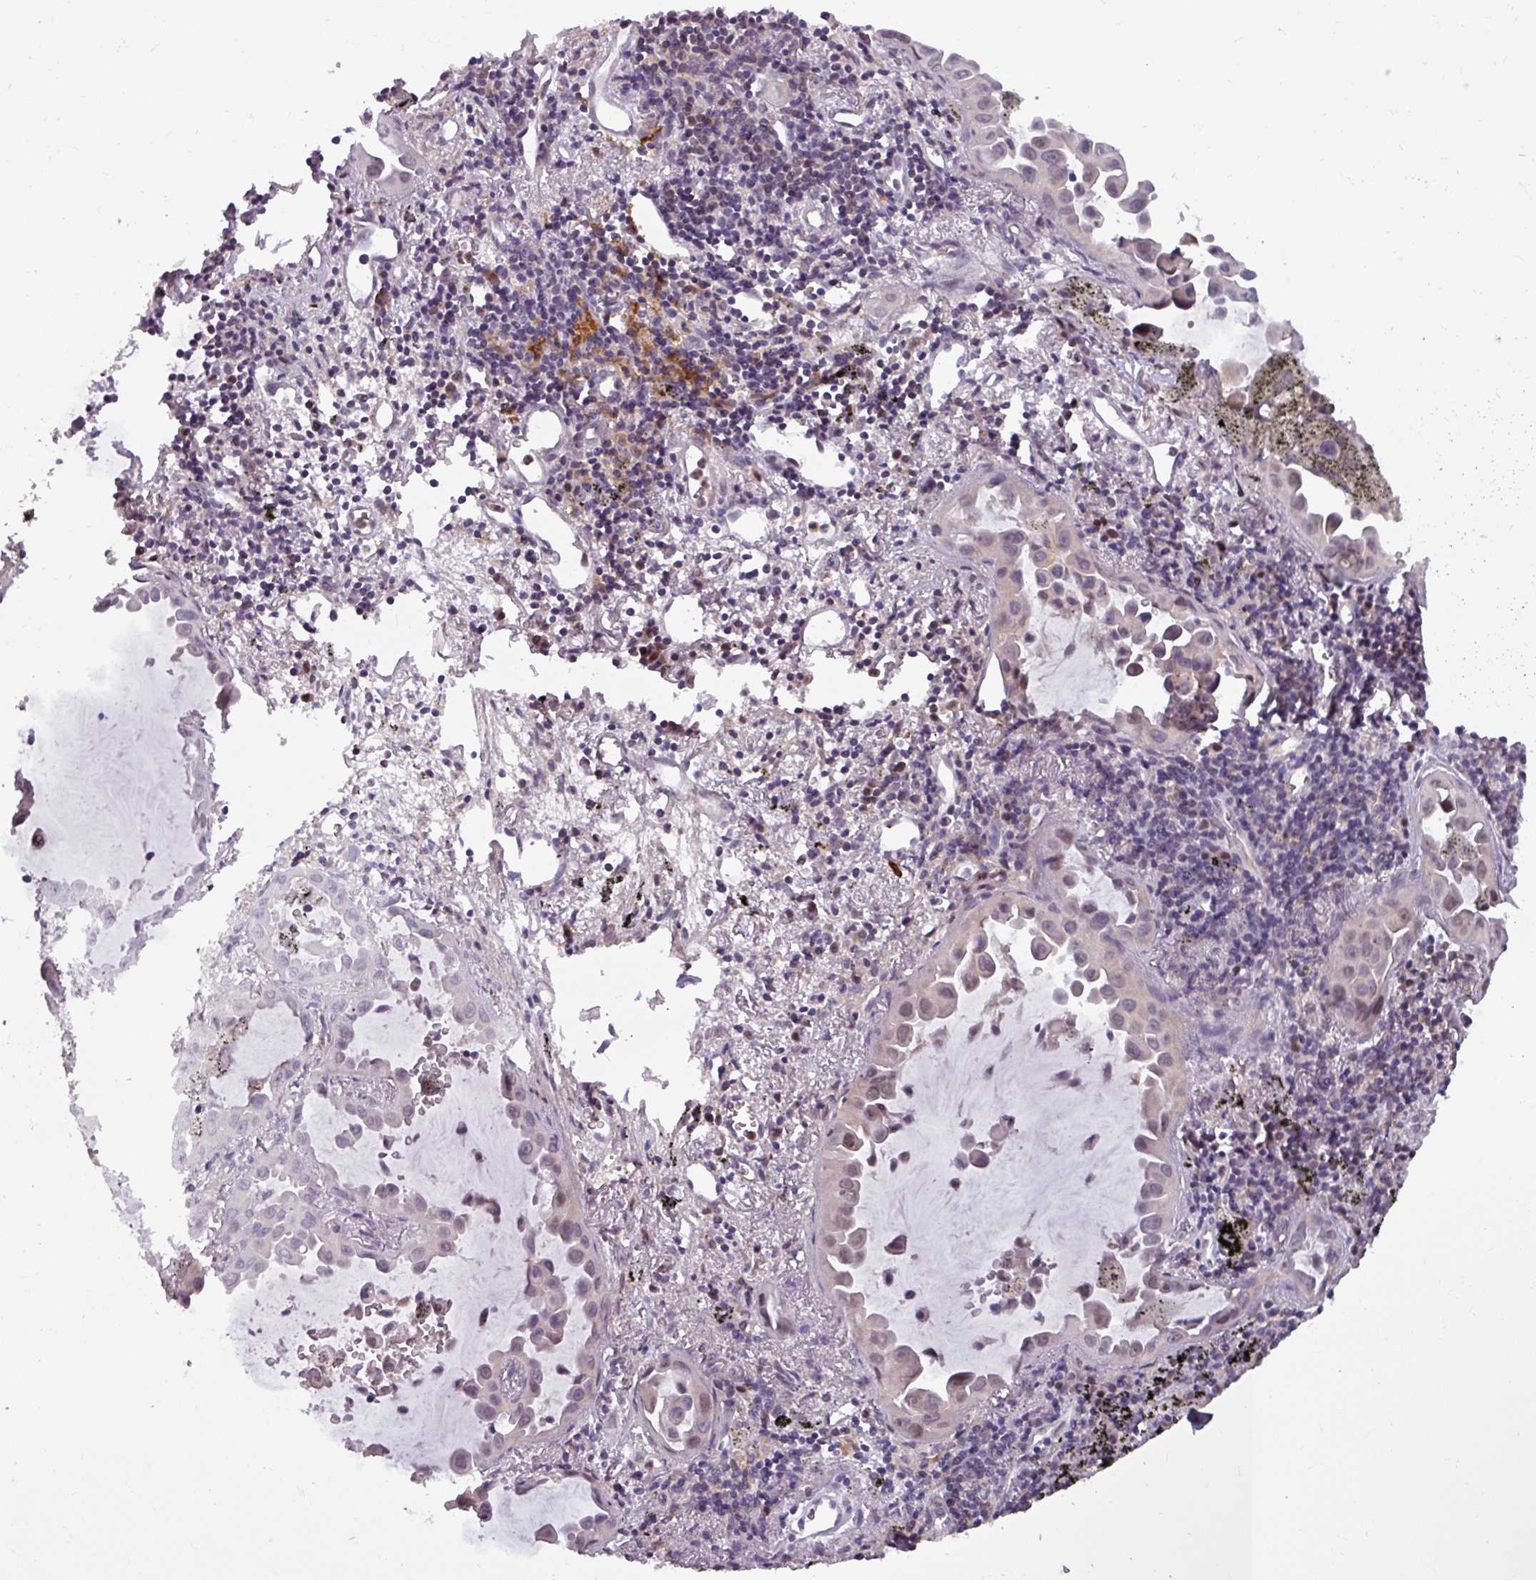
{"staining": {"intensity": "weak", "quantity": ">75%", "location": "cytoplasmic/membranous,nuclear"}, "tissue": "lung cancer", "cell_type": "Tumor cells", "image_type": "cancer", "snomed": [{"axis": "morphology", "description": "Adenocarcinoma, NOS"}, {"axis": "topography", "description": "Lung"}], "caption": "High-power microscopy captured an IHC photomicrograph of lung cancer (adenocarcinoma), revealing weak cytoplasmic/membranous and nuclear expression in approximately >75% of tumor cells. (brown staining indicates protein expression, while blue staining denotes nuclei).", "gene": "NPFFR1", "patient": {"sex": "male", "age": 68}}